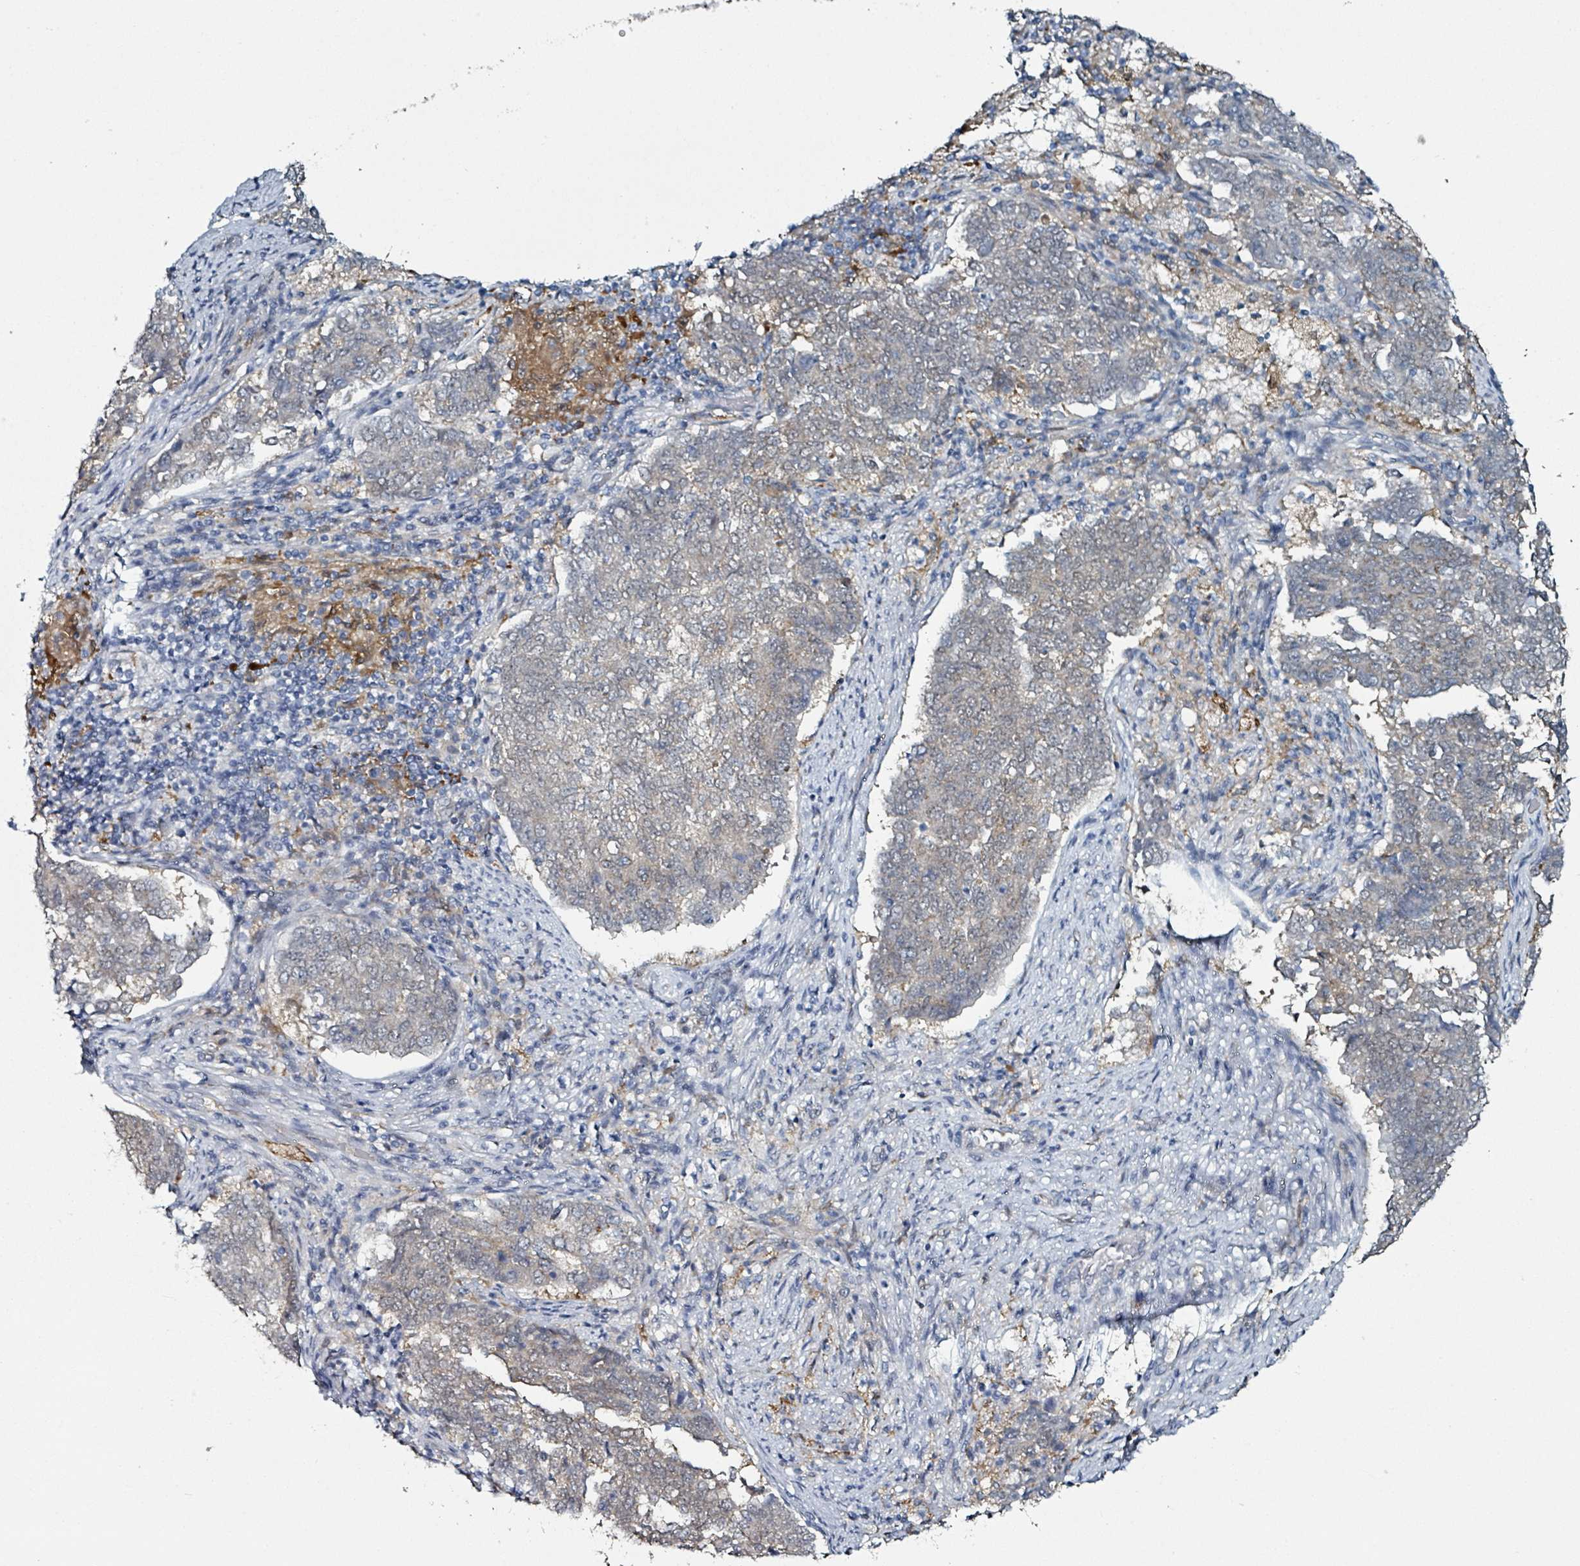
{"staining": {"intensity": "negative", "quantity": "none", "location": "none"}, "tissue": "endometrial cancer", "cell_type": "Tumor cells", "image_type": "cancer", "snomed": [{"axis": "morphology", "description": "Adenocarcinoma, NOS"}, {"axis": "topography", "description": "Endometrium"}], "caption": "Endometrial cancer was stained to show a protein in brown. There is no significant expression in tumor cells.", "gene": "B3GAT3", "patient": {"sex": "female", "age": 80}}